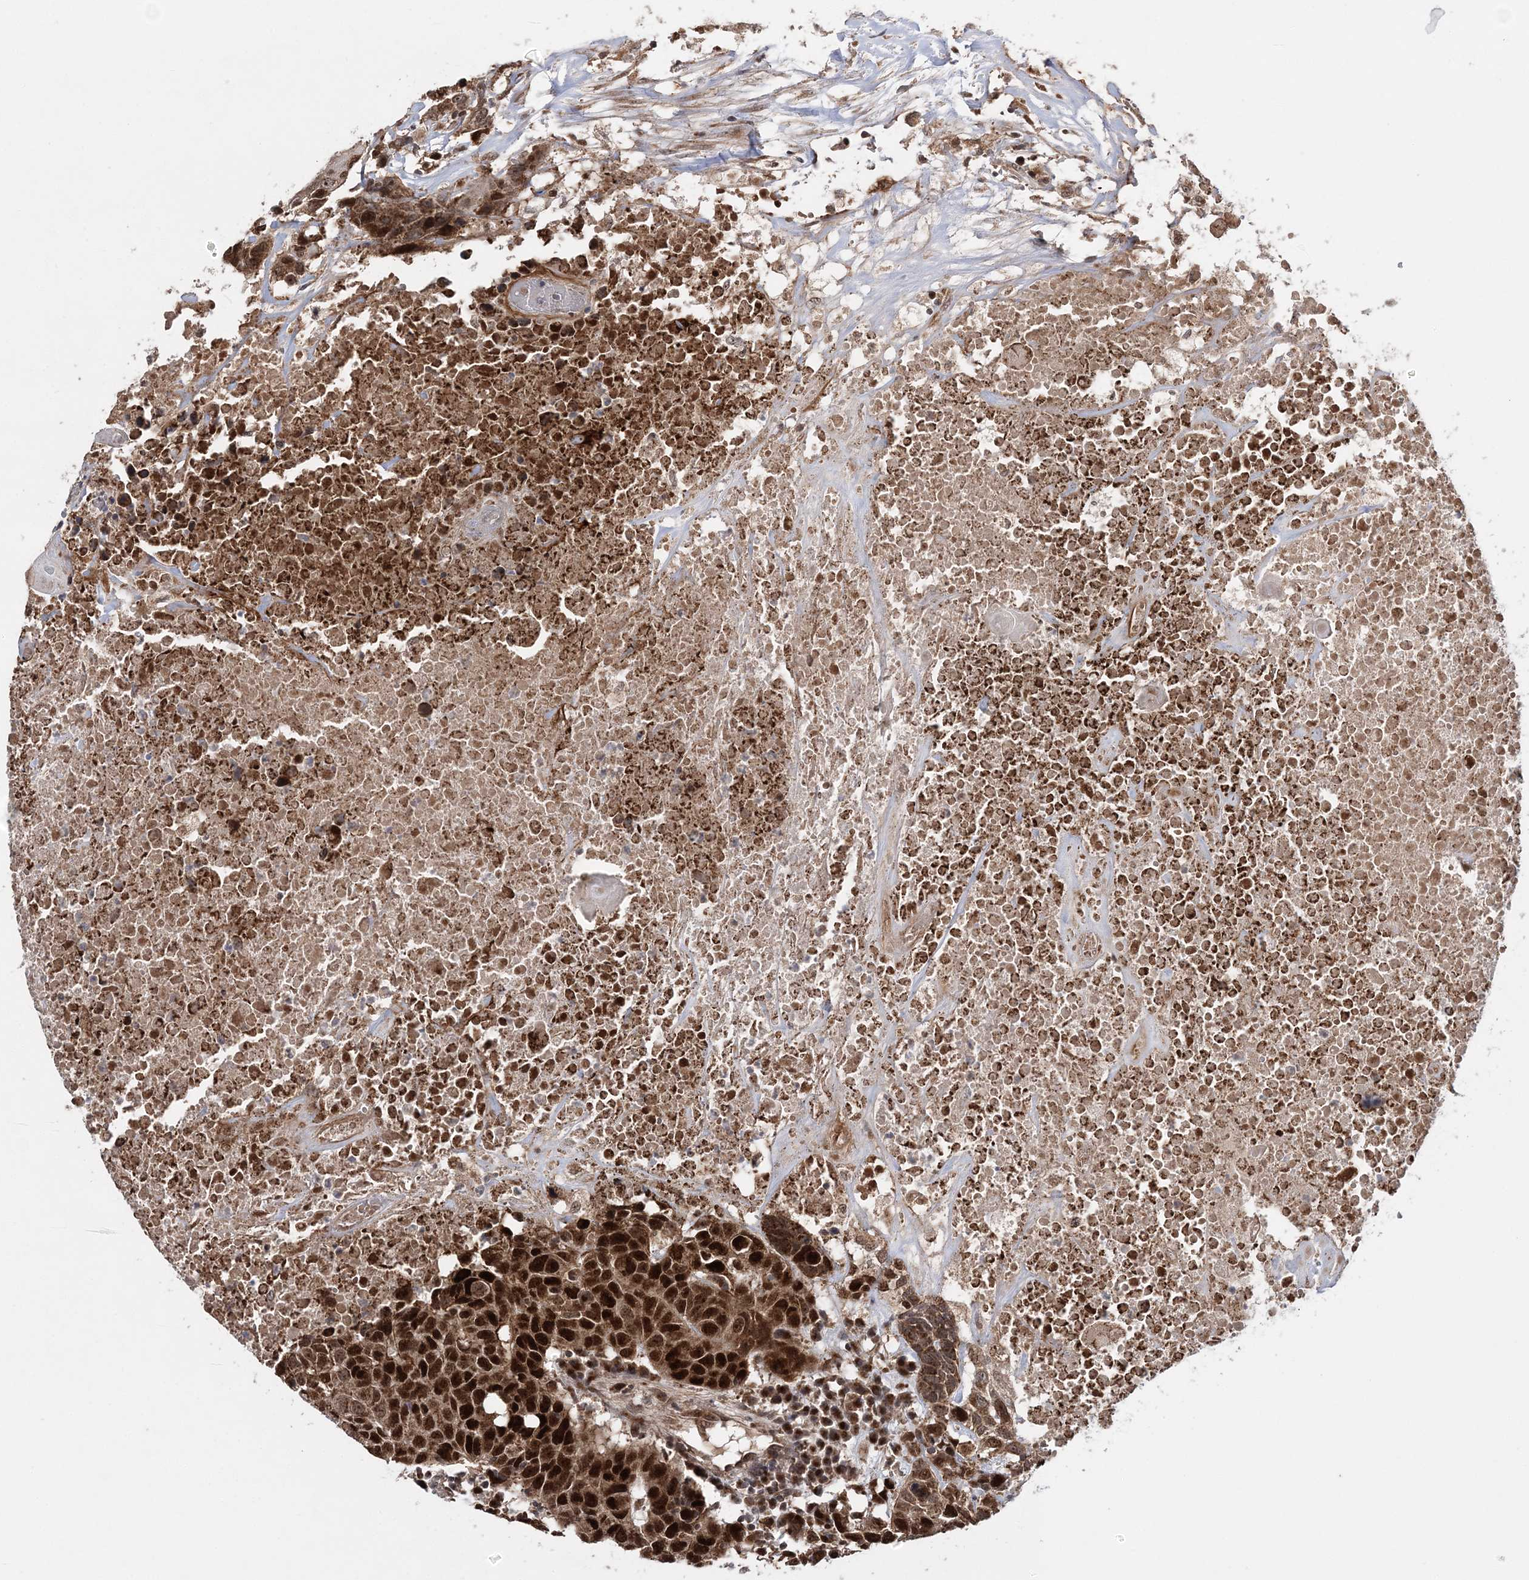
{"staining": {"intensity": "strong", "quantity": ">75%", "location": "cytoplasmic/membranous,nuclear"}, "tissue": "head and neck cancer", "cell_type": "Tumor cells", "image_type": "cancer", "snomed": [{"axis": "morphology", "description": "Squamous cell carcinoma, NOS"}, {"axis": "topography", "description": "Head-Neck"}], "caption": "The photomicrograph exhibits a brown stain indicating the presence of a protein in the cytoplasmic/membranous and nuclear of tumor cells in head and neck squamous cell carcinoma. (brown staining indicates protein expression, while blue staining denotes nuclei).", "gene": "KIF4A", "patient": {"sex": "male", "age": 66}}